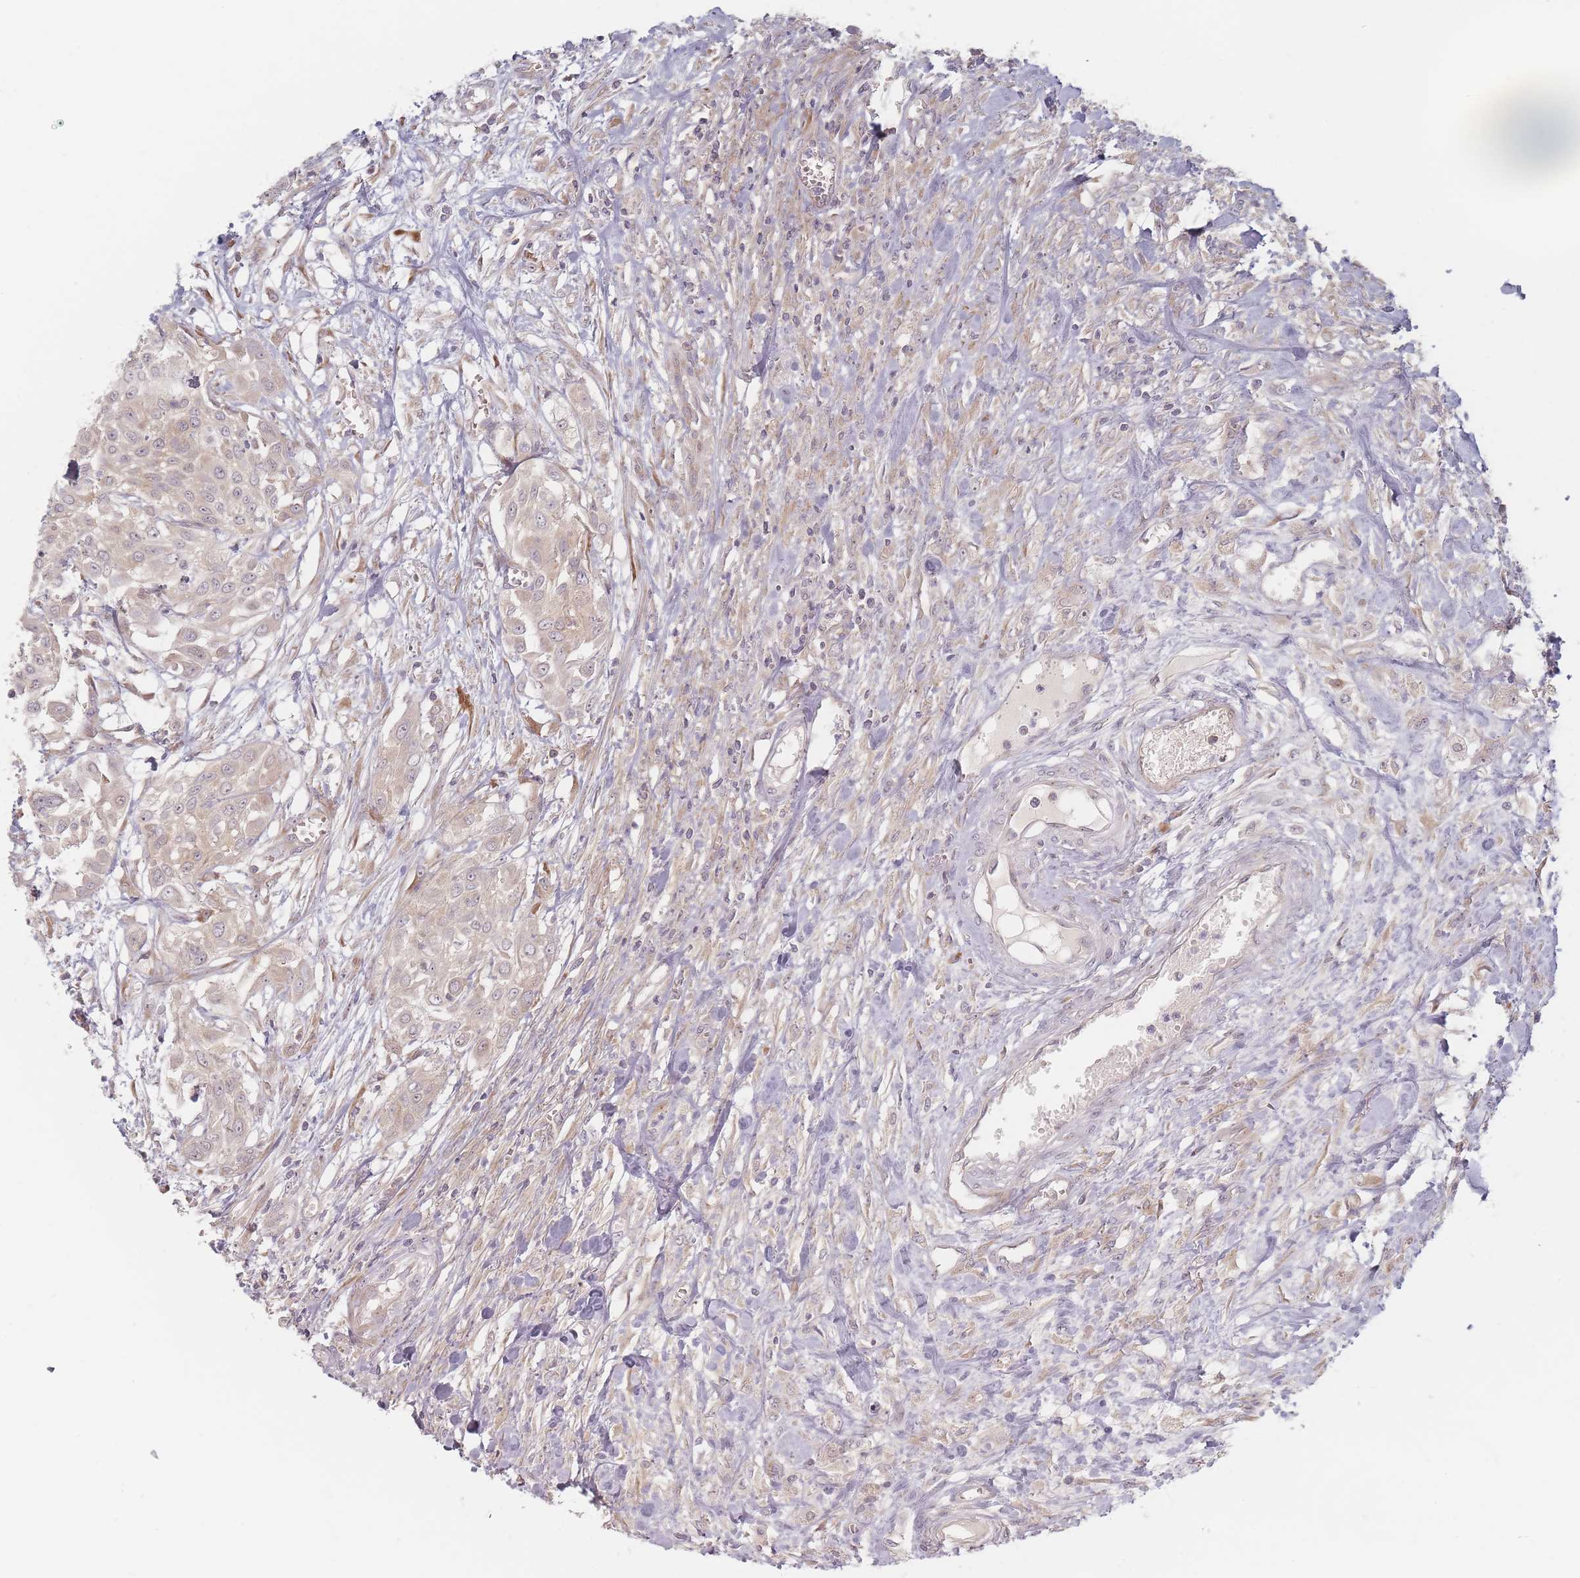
{"staining": {"intensity": "weak", "quantity": "25%-75%", "location": "cytoplasmic/membranous"}, "tissue": "urothelial cancer", "cell_type": "Tumor cells", "image_type": "cancer", "snomed": [{"axis": "morphology", "description": "Urothelial carcinoma, High grade"}, {"axis": "topography", "description": "Urinary bladder"}], "caption": "Immunohistochemistry histopathology image of neoplastic tissue: human urothelial cancer stained using immunohistochemistry reveals low levels of weak protein expression localized specifically in the cytoplasmic/membranous of tumor cells, appearing as a cytoplasmic/membranous brown color.", "gene": "ZKSCAN7", "patient": {"sex": "male", "age": 57}}